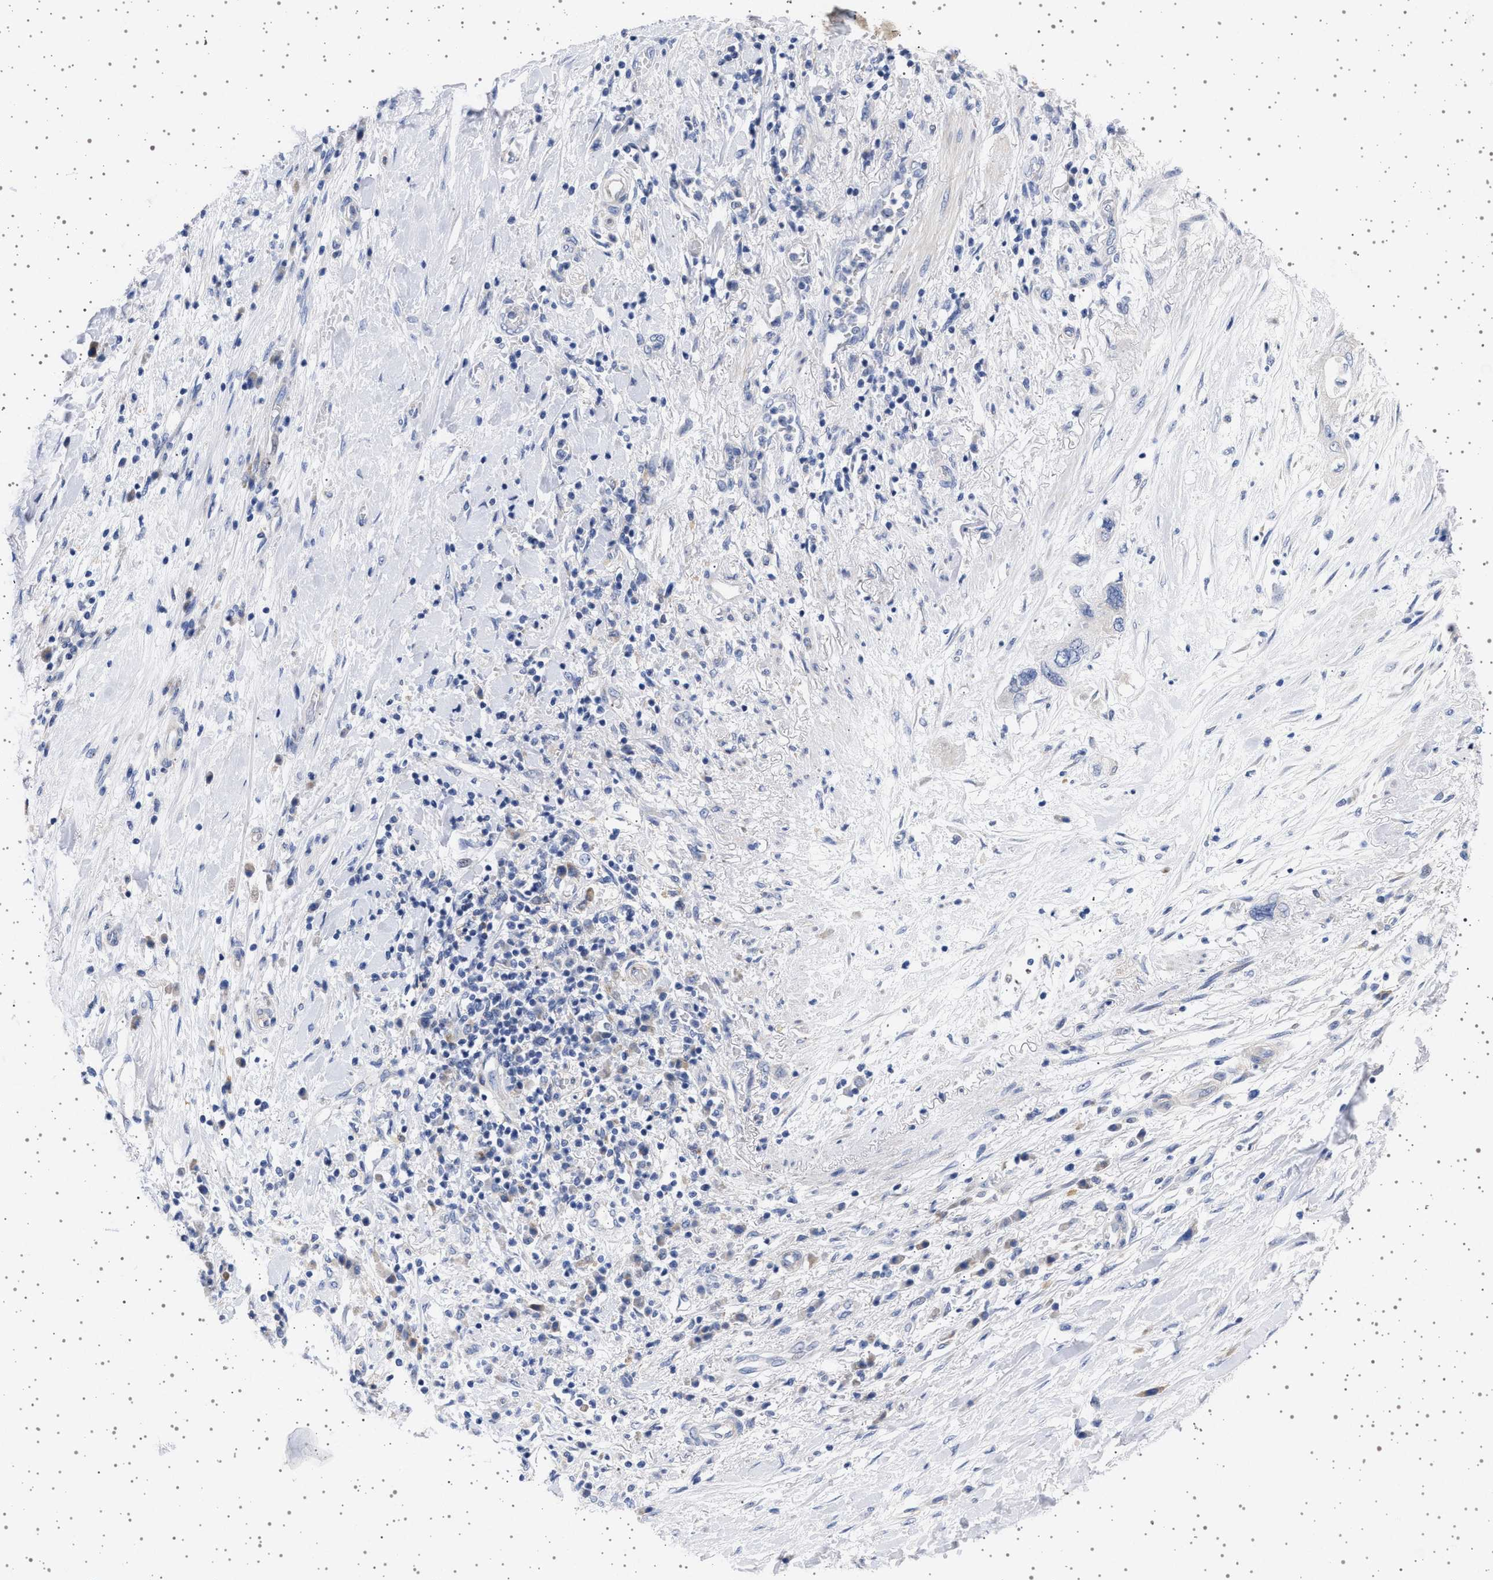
{"staining": {"intensity": "negative", "quantity": "none", "location": "none"}, "tissue": "pancreatic cancer", "cell_type": "Tumor cells", "image_type": "cancer", "snomed": [{"axis": "morphology", "description": "Adenocarcinoma, NOS"}, {"axis": "topography", "description": "Pancreas"}], "caption": "Tumor cells show no significant positivity in pancreatic cancer (adenocarcinoma).", "gene": "TRMT10B", "patient": {"sex": "female", "age": 73}}